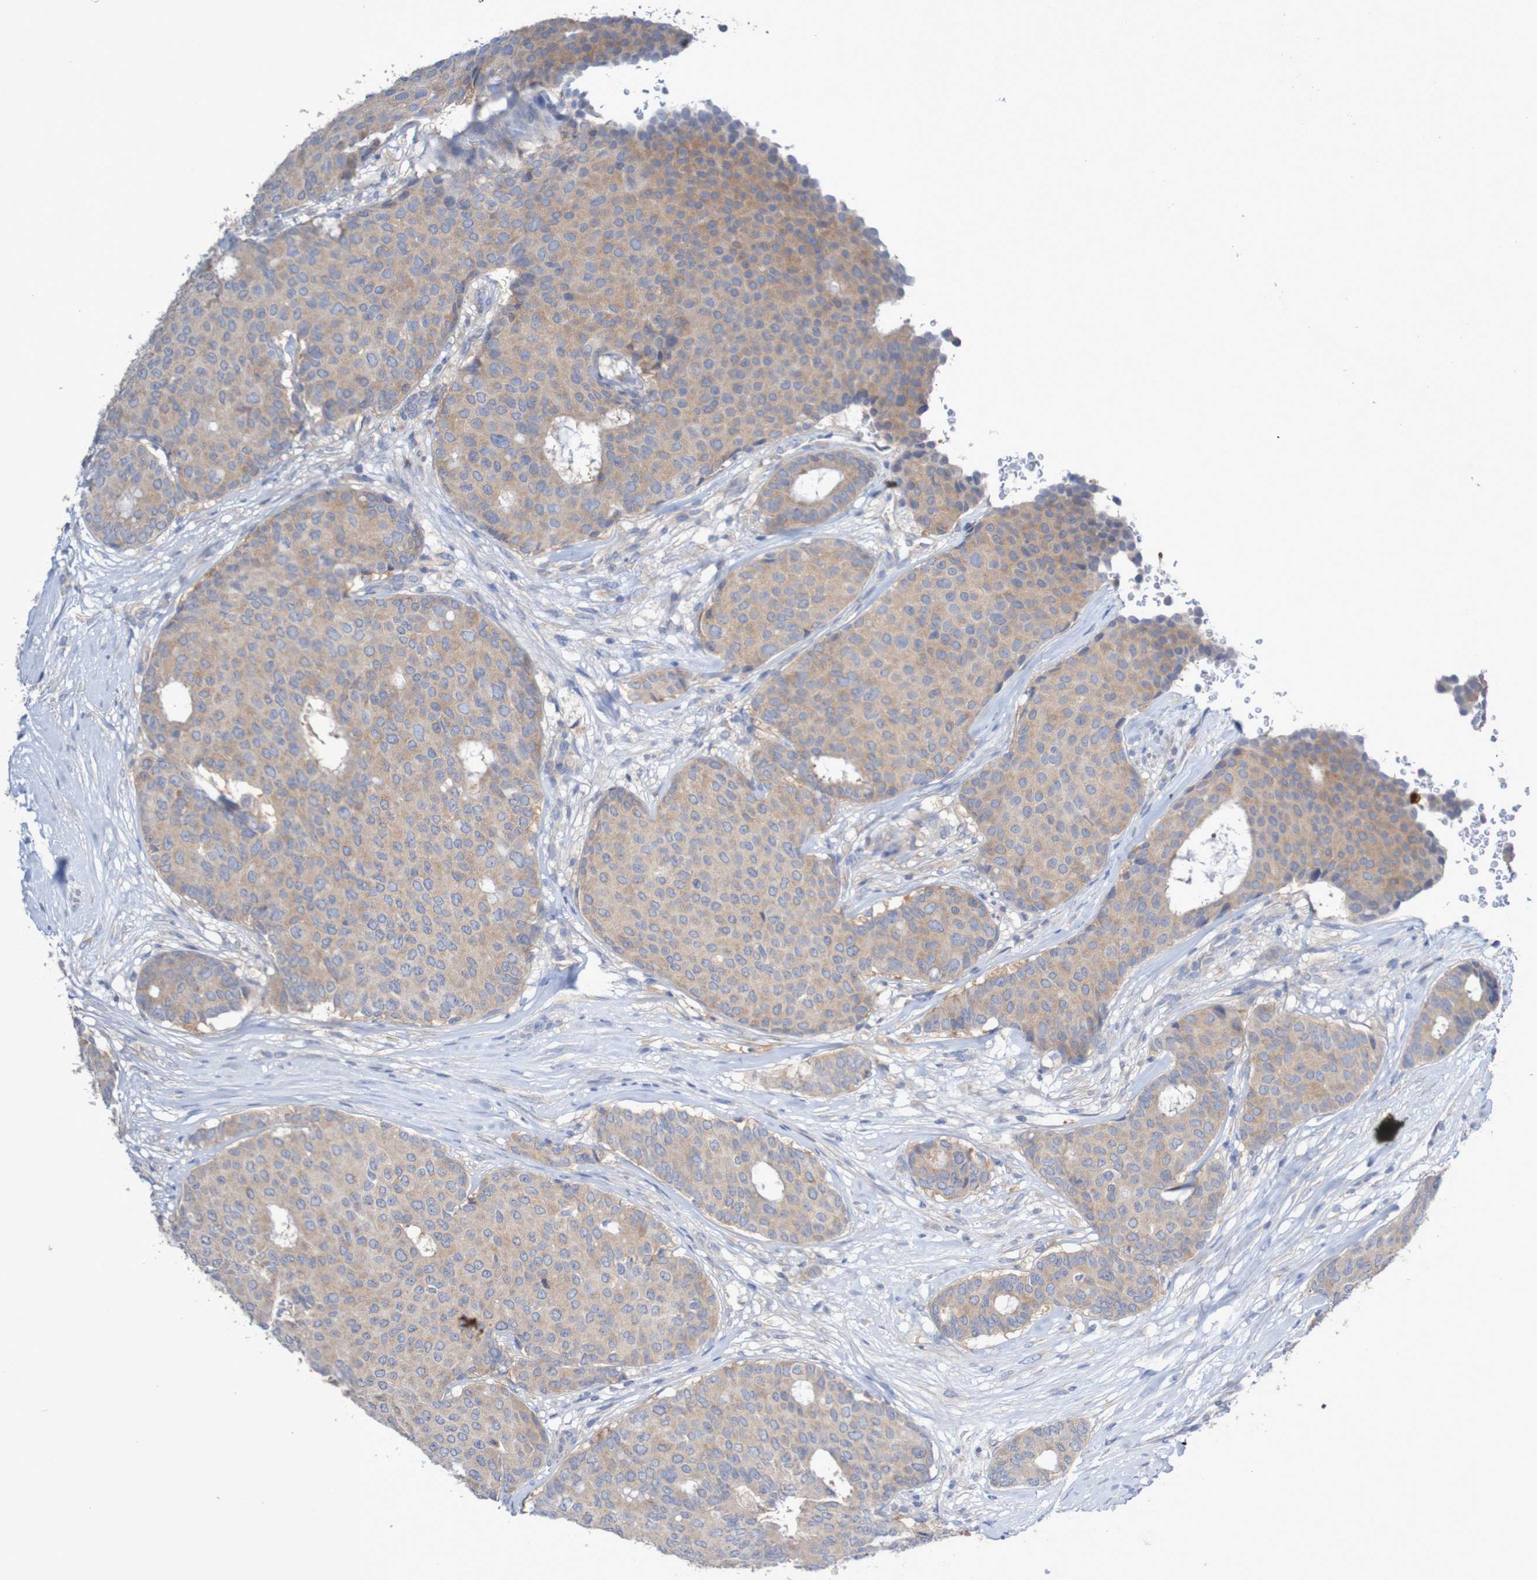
{"staining": {"intensity": "weak", "quantity": ">75%", "location": "cytoplasmic/membranous"}, "tissue": "breast cancer", "cell_type": "Tumor cells", "image_type": "cancer", "snomed": [{"axis": "morphology", "description": "Duct carcinoma"}, {"axis": "topography", "description": "Breast"}], "caption": "Brown immunohistochemical staining in human breast cancer (infiltrating ductal carcinoma) shows weak cytoplasmic/membranous staining in about >75% of tumor cells. The staining is performed using DAB brown chromogen to label protein expression. The nuclei are counter-stained blue using hematoxylin.", "gene": "PARP4", "patient": {"sex": "female", "age": 75}}